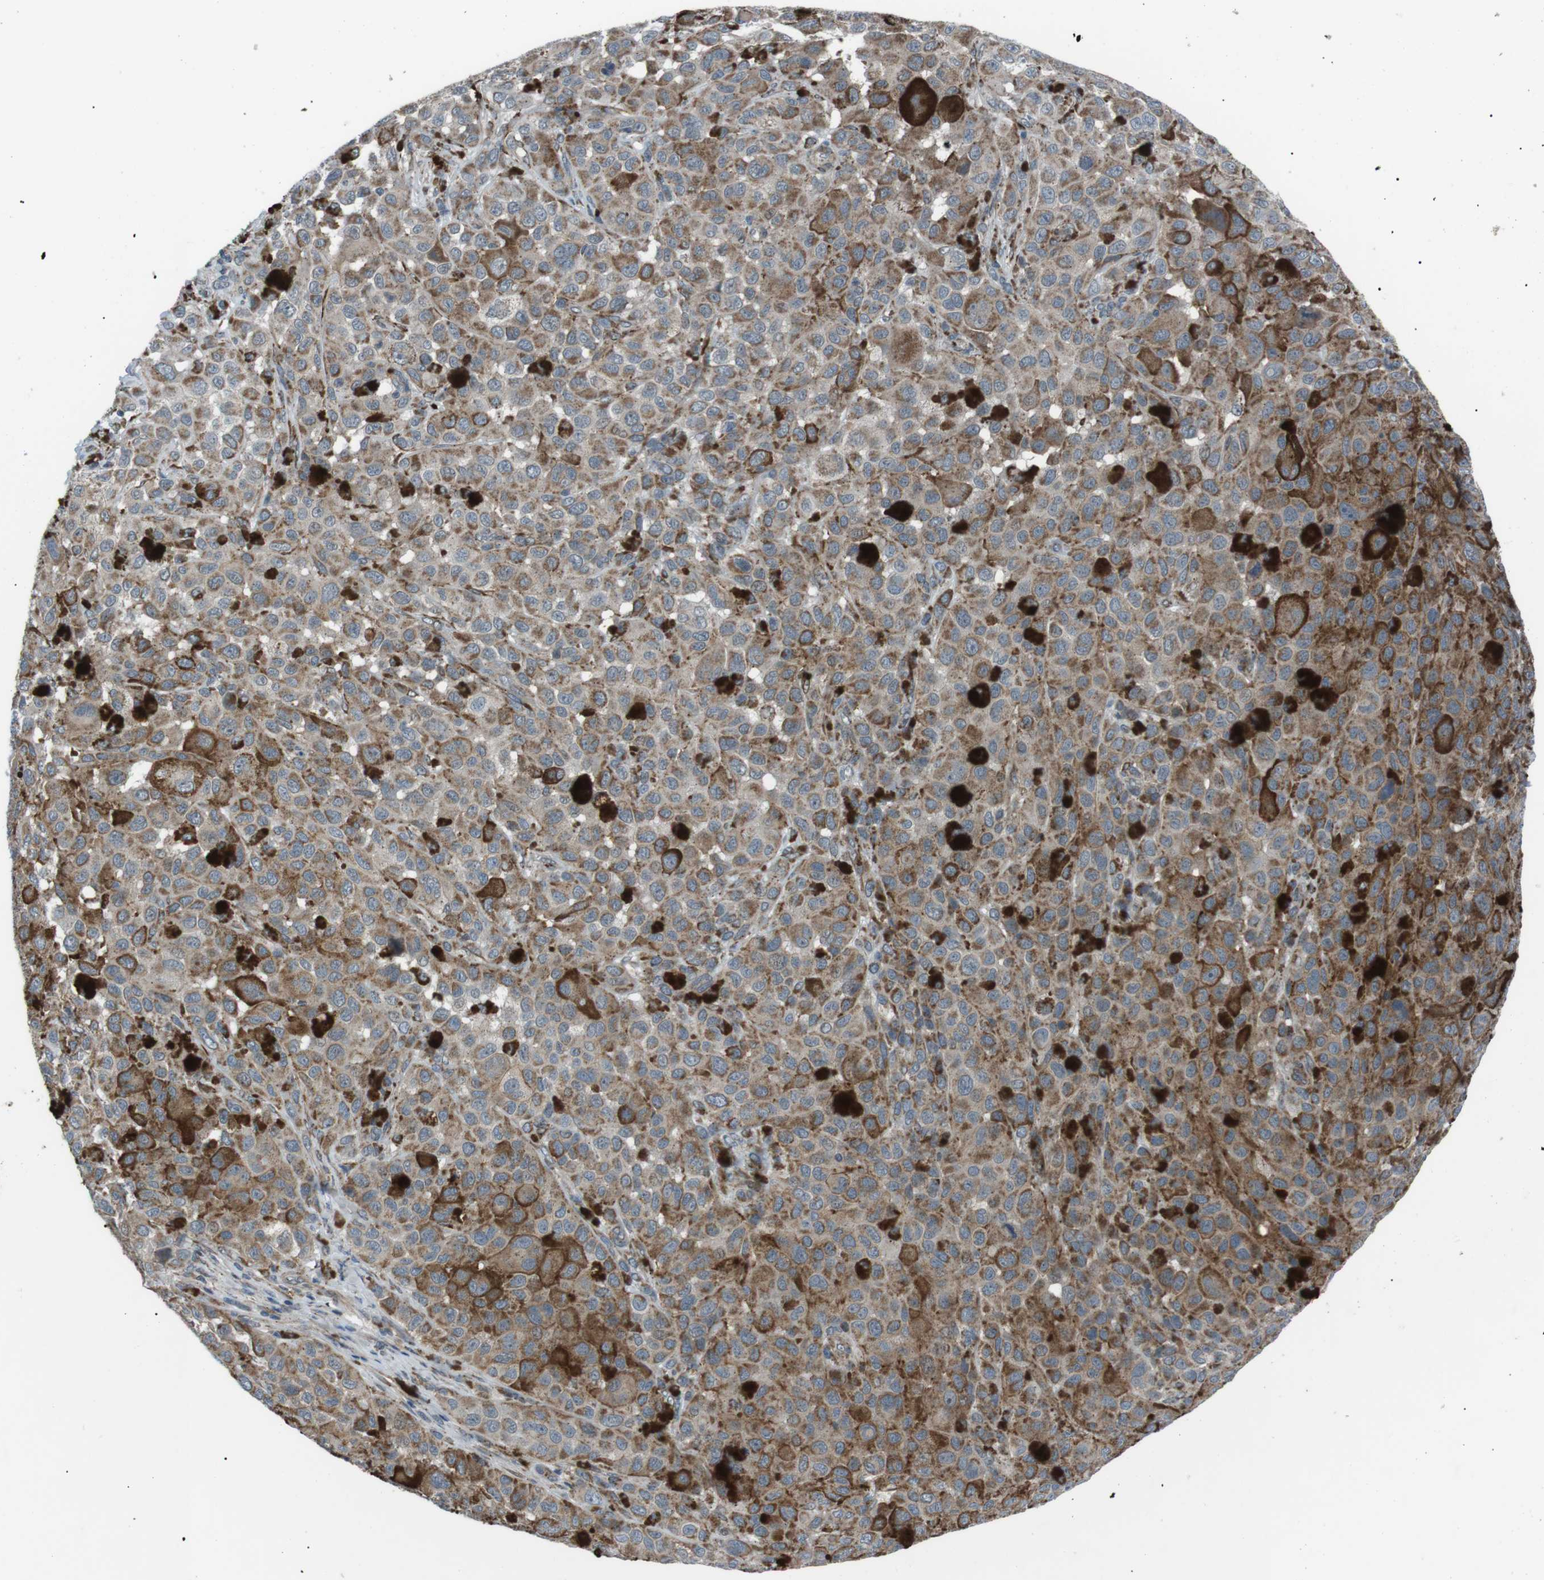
{"staining": {"intensity": "moderate", "quantity": ">75%", "location": "cytoplasmic/membranous"}, "tissue": "melanoma", "cell_type": "Tumor cells", "image_type": "cancer", "snomed": [{"axis": "morphology", "description": "Malignant melanoma, NOS"}, {"axis": "topography", "description": "Skin"}], "caption": "Protein staining of melanoma tissue displays moderate cytoplasmic/membranous staining in approximately >75% of tumor cells. The staining is performed using DAB (3,3'-diaminobenzidine) brown chromogen to label protein expression. The nuclei are counter-stained blue using hematoxylin.", "gene": "ARID5B", "patient": {"sex": "male", "age": 96}}